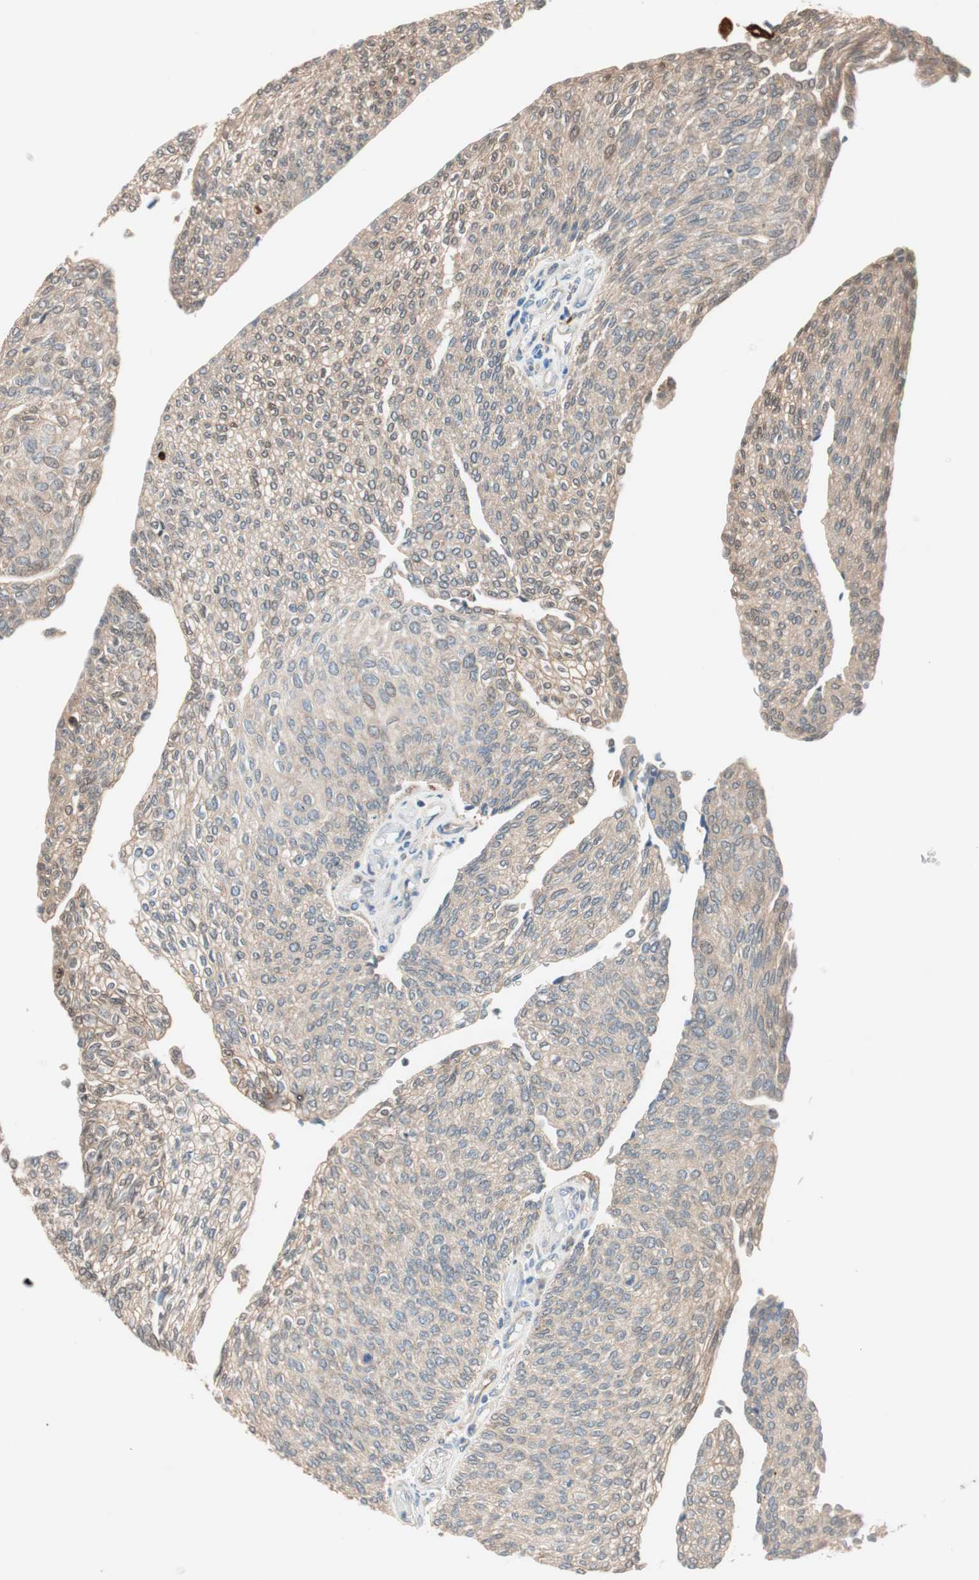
{"staining": {"intensity": "weak", "quantity": "25%-75%", "location": "cytoplasmic/membranous"}, "tissue": "urothelial cancer", "cell_type": "Tumor cells", "image_type": "cancer", "snomed": [{"axis": "morphology", "description": "Urothelial carcinoma, Low grade"}, {"axis": "topography", "description": "Urinary bladder"}], "caption": "Brown immunohistochemical staining in low-grade urothelial carcinoma reveals weak cytoplasmic/membranous expression in approximately 25%-75% of tumor cells.", "gene": "PIK3R3", "patient": {"sex": "female", "age": 79}}